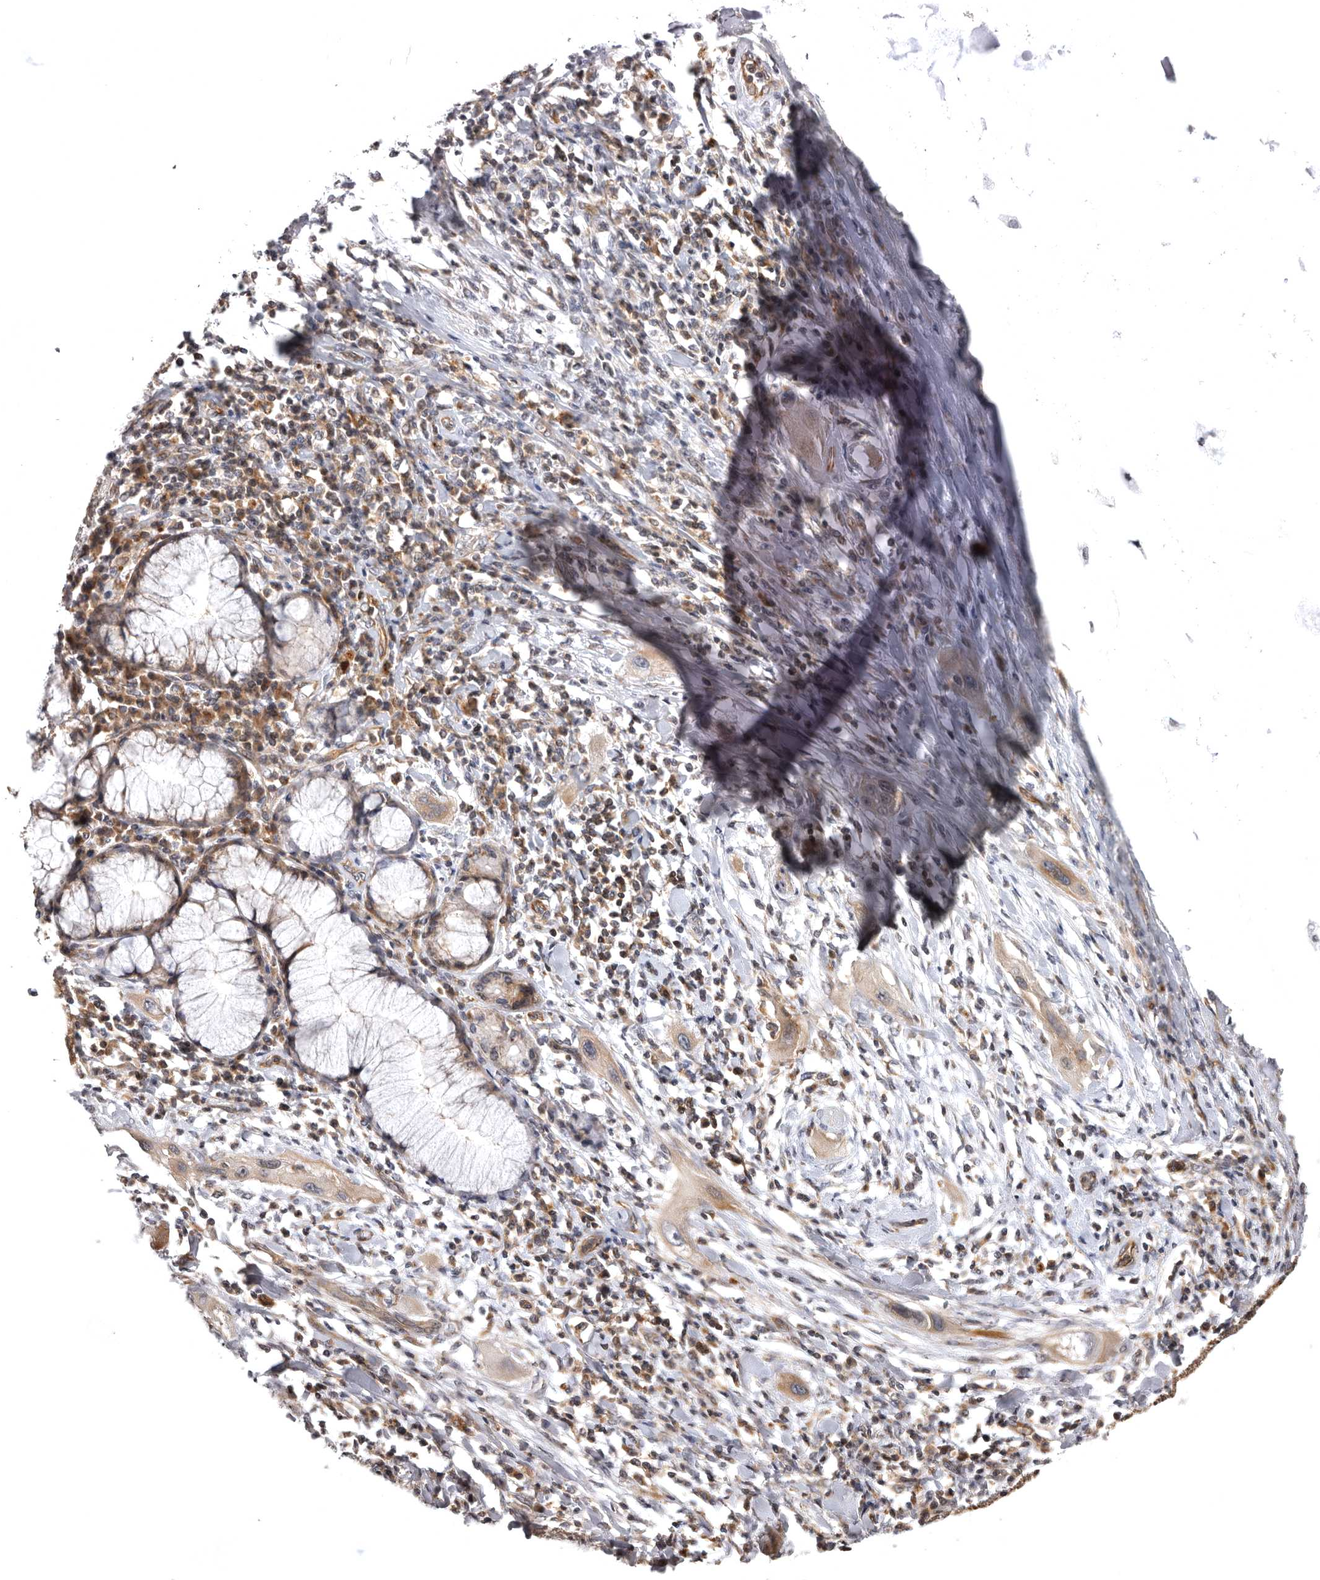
{"staining": {"intensity": "weak", "quantity": ">75%", "location": "cytoplasmic/membranous"}, "tissue": "lung cancer", "cell_type": "Tumor cells", "image_type": "cancer", "snomed": [{"axis": "morphology", "description": "Squamous cell carcinoma, NOS"}, {"axis": "topography", "description": "Lung"}], "caption": "The histopathology image demonstrates staining of lung cancer (squamous cell carcinoma), revealing weak cytoplasmic/membranous protein positivity (brown color) within tumor cells. The protein of interest is shown in brown color, while the nuclei are stained blue.", "gene": "ADCY2", "patient": {"sex": "female", "age": 47}}